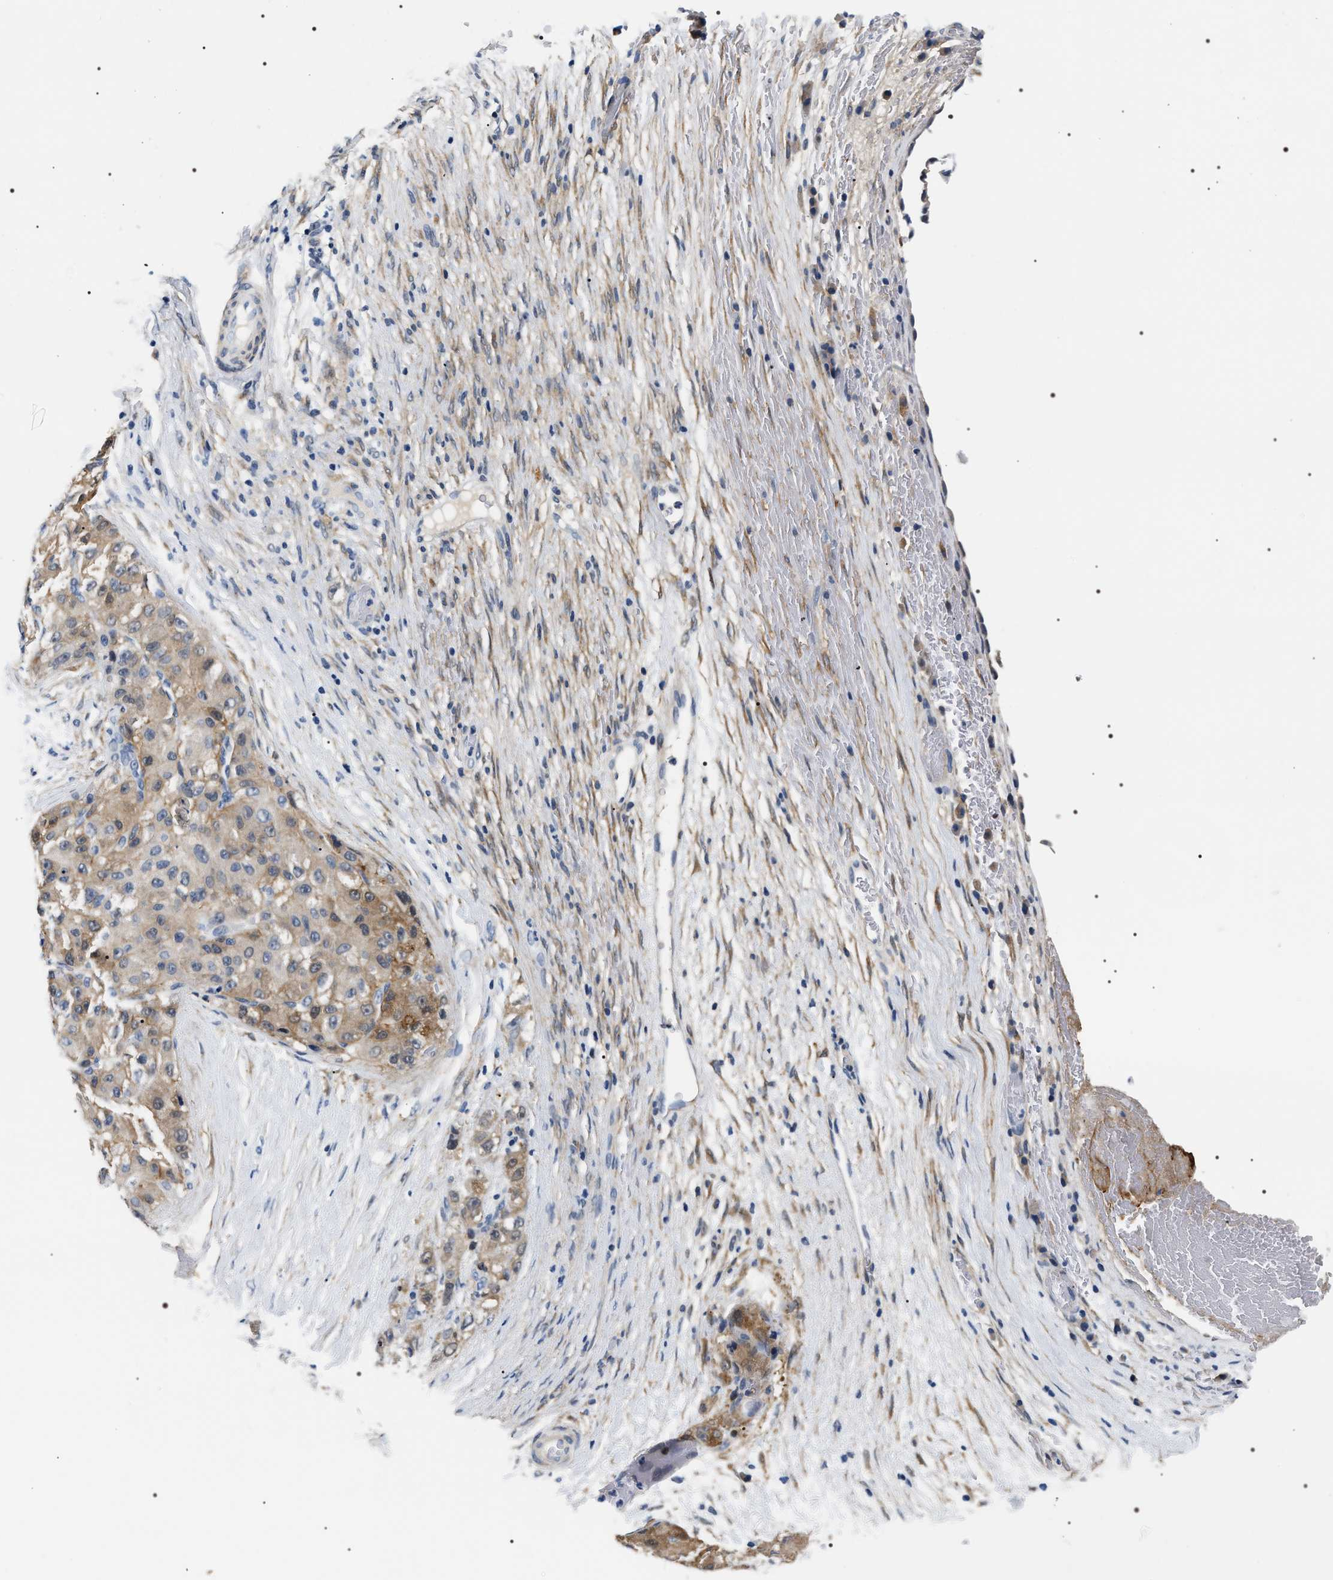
{"staining": {"intensity": "weak", "quantity": "25%-75%", "location": "cytoplasmic/membranous"}, "tissue": "liver cancer", "cell_type": "Tumor cells", "image_type": "cancer", "snomed": [{"axis": "morphology", "description": "Carcinoma, Hepatocellular, NOS"}, {"axis": "topography", "description": "Liver"}], "caption": "Brown immunohistochemical staining in liver hepatocellular carcinoma demonstrates weak cytoplasmic/membranous positivity in about 25%-75% of tumor cells.", "gene": "BAG2", "patient": {"sex": "male", "age": 80}}